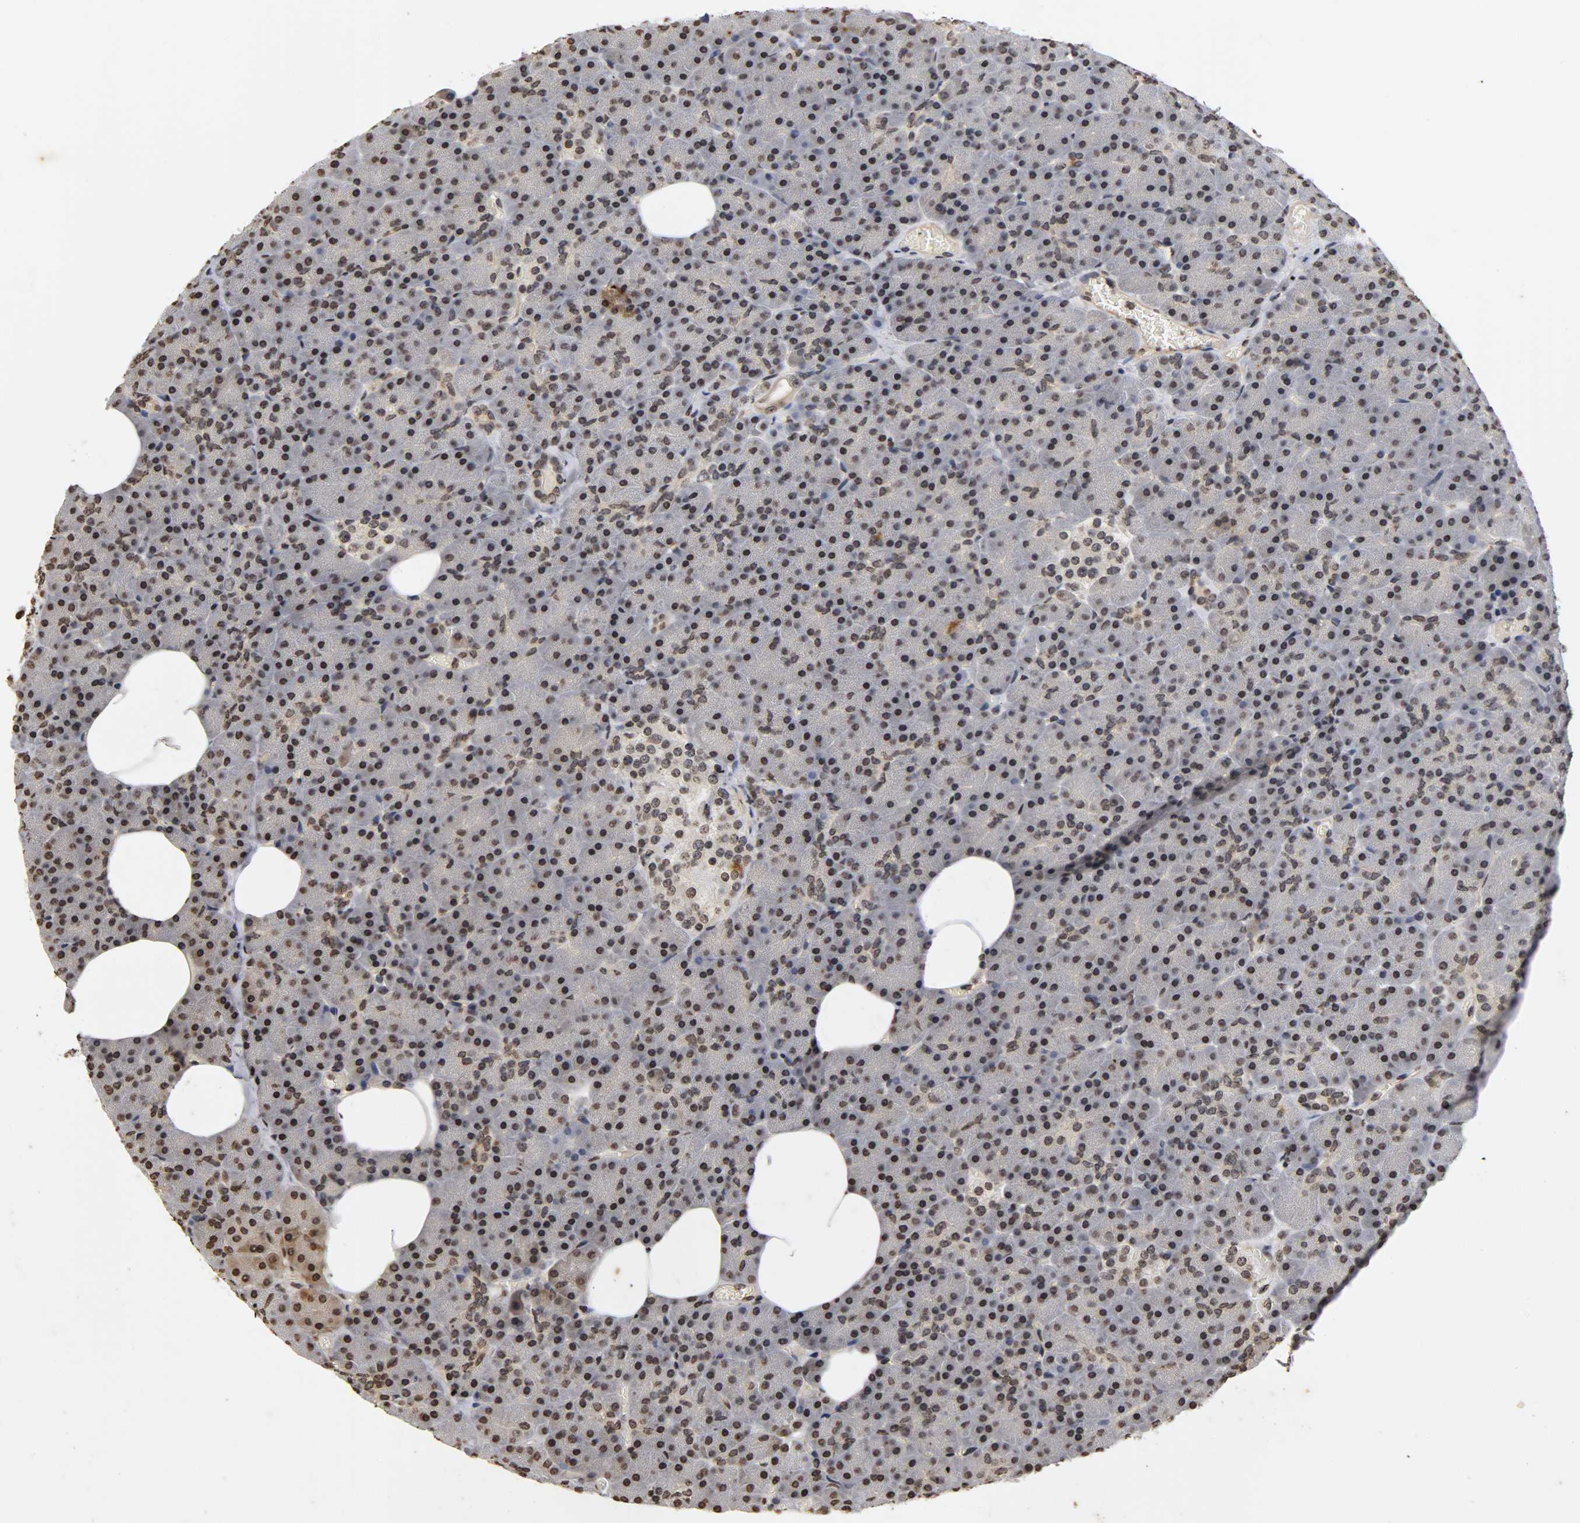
{"staining": {"intensity": "moderate", "quantity": ">75%", "location": "nuclear"}, "tissue": "pancreas", "cell_type": "Exocrine glandular cells", "image_type": "normal", "snomed": [{"axis": "morphology", "description": "Normal tissue, NOS"}, {"axis": "topography", "description": "Pancreas"}], "caption": "IHC of normal pancreas reveals medium levels of moderate nuclear positivity in approximately >75% of exocrine glandular cells.", "gene": "ERCC2", "patient": {"sex": "female", "age": 35}}